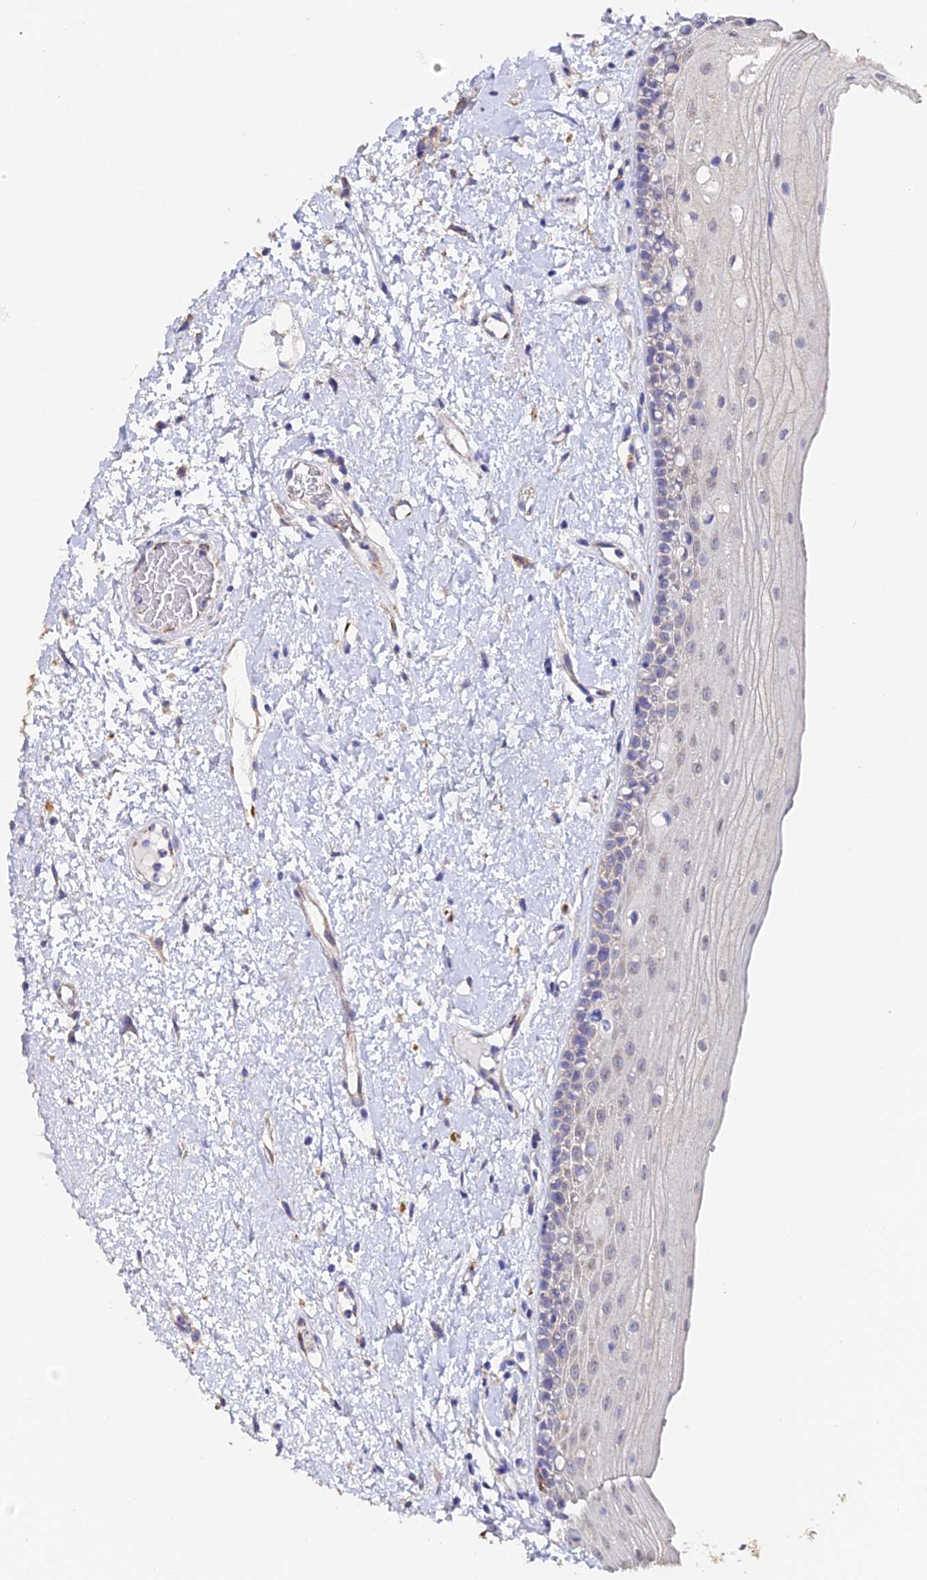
{"staining": {"intensity": "weak", "quantity": "<25%", "location": "cytoplasmic/membranous"}, "tissue": "oral mucosa", "cell_type": "Squamous epithelial cells", "image_type": "normal", "snomed": [{"axis": "morphology", "description": "Normal tissue, NOS"}, {"axis": "topography", "description": "Oral tissue"}], "caption": "High magnification brightfield microscopy of normal oral mucosa stained with DAB (brown) and counterstained with hematoxylin (blue): squamous epithelial cells show no significant positivity. (DAB immunohistochemistry (IHC) visualized using brightfield microscopy, high magnification).", "gene": "ESM1", "patient": {"sex": "female", "age": 76}}